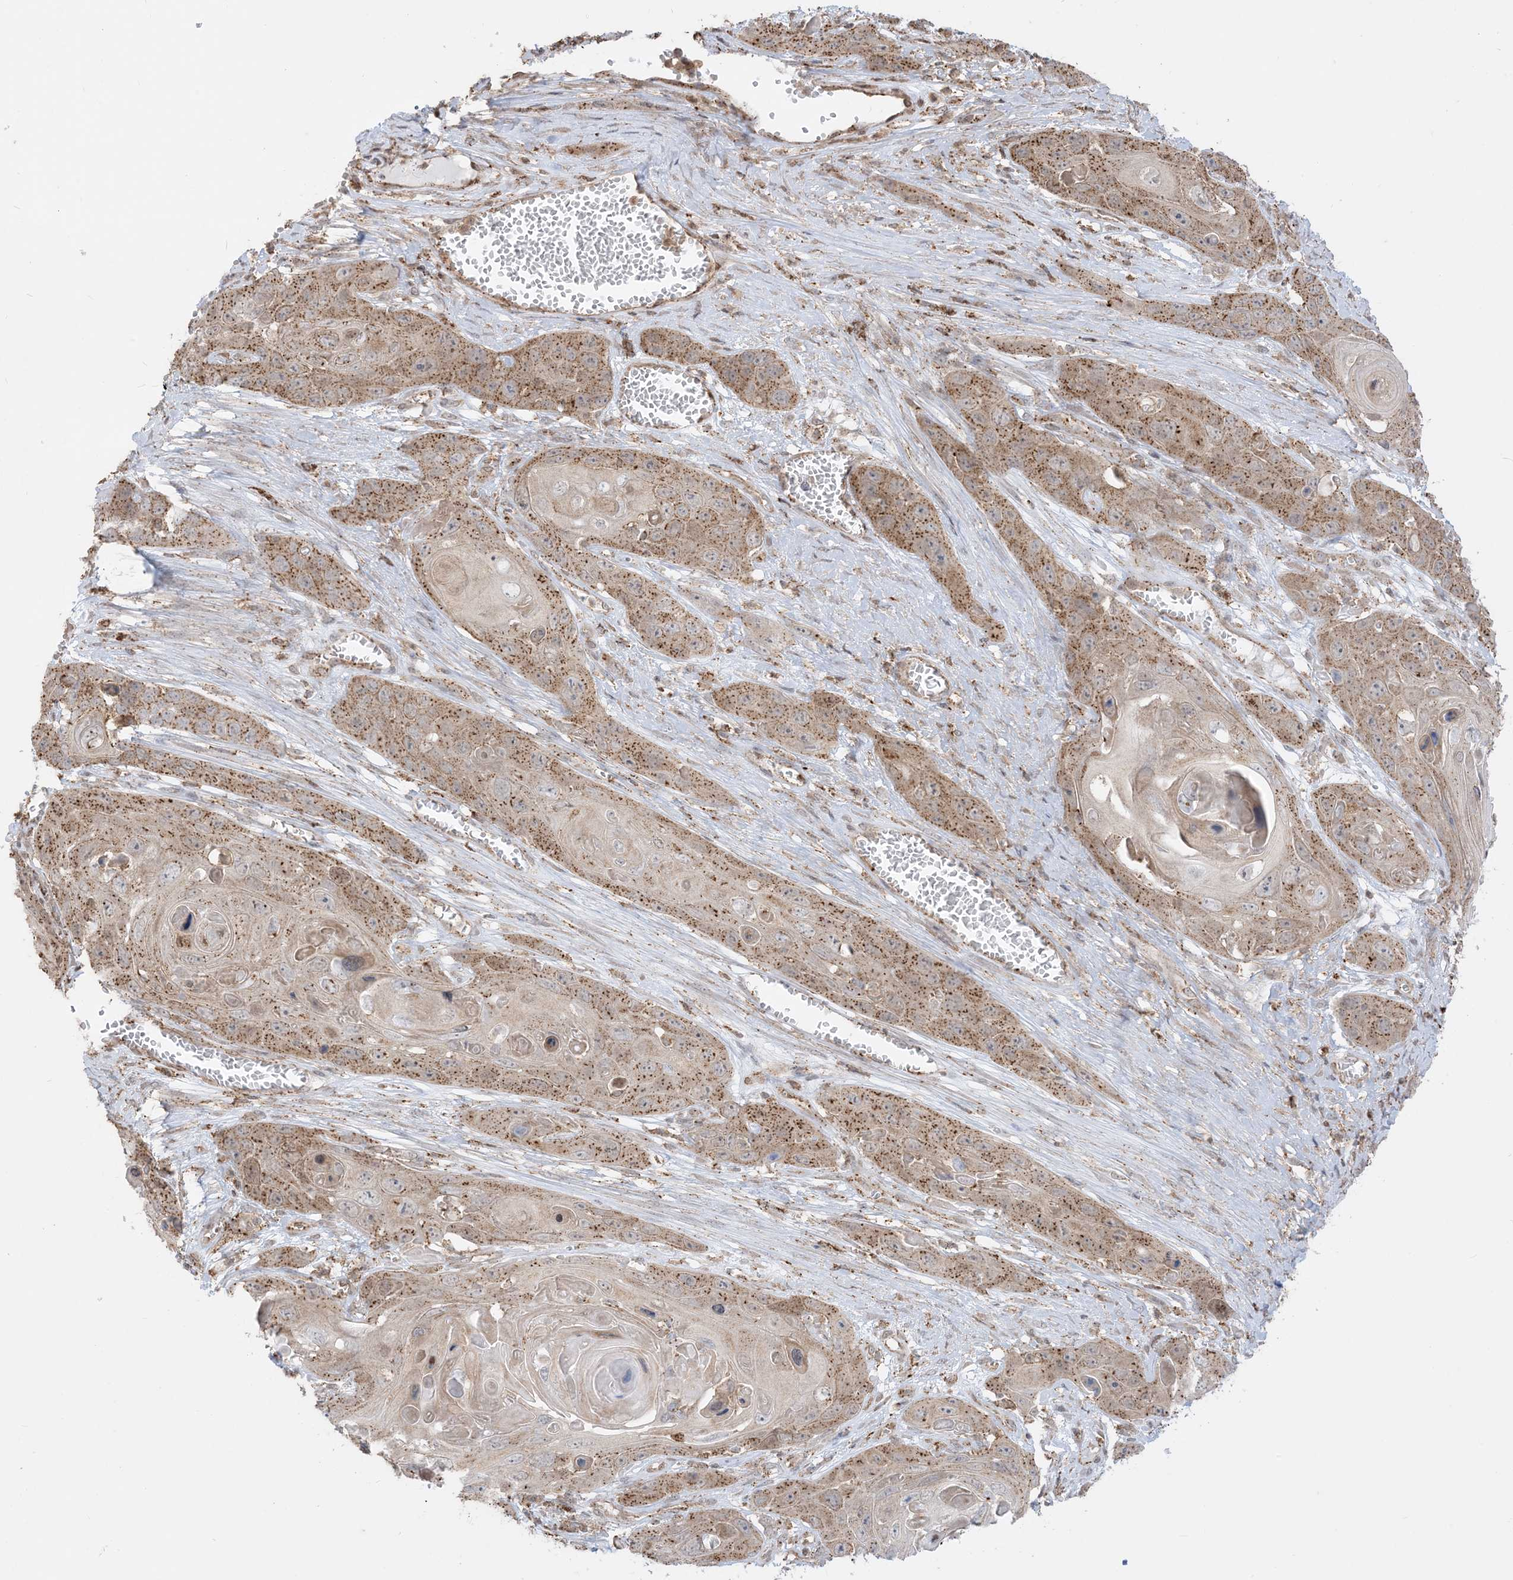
{"staining": {"intensity": "moderate", "quantity": ">75%", "location": "cytoplasmic/membranous"}, "tissue": "skin cancer", "cell_type": "Tumor cells", "image_type": "cancer", "snomed": [{"axis": "morphology", "description": "Squamous cell carcinoma, NOS"}, {"axis": "topography", "description": "Skin"}], "caption": "Immunohistochemistry (IHC) (DAB) staining of human skin cancer shows moderate cytoplasmic/membranous protein staining in approximately >75% of tumor cells. The staining is performed using DAB brown chromogen to label protein expression. The nuclei are counter-stained blue using hematoxylin.", "gene": "KANSL3", "patient": {"sex": "male", "age": 55}}